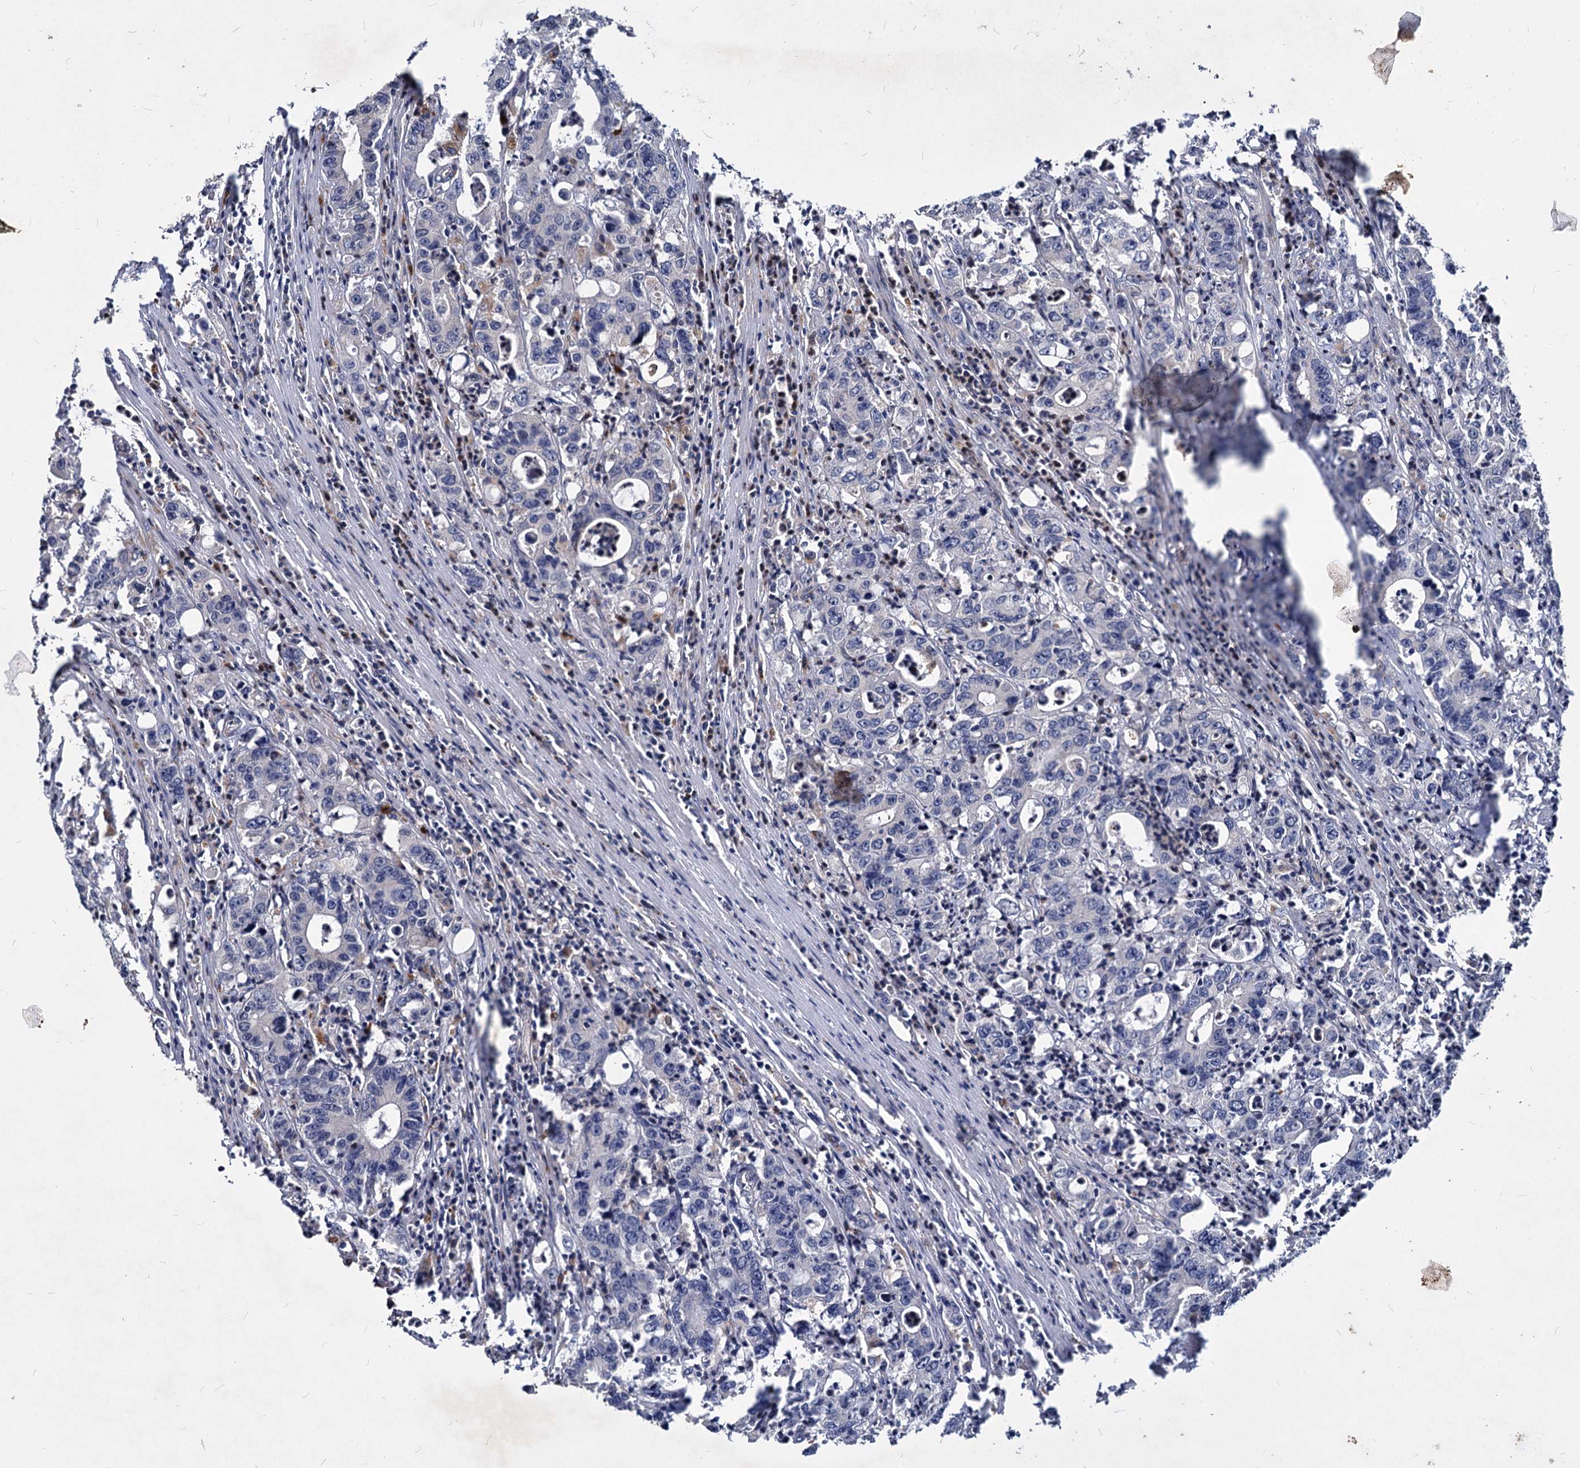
{"staining": {"intensity": "negative", "quantity": "none", "location": "none"}, "tissue": "colorectal cancer", "cell_type": "Tumor cells", "image_type": "cancer", "snomed": [{"axis": "morphology", "description": "Adenocarcinoma, NOS"}, {"axis": "topography", "description": "Colon"}], "caption": "IHC image of neoplastic tissue: adenocarcinoma (colorectal) stained with DAB reveals no significant protein expression in tumor cells.", "gene": "C11orf86", "patient": {"sex": "female", "age": 75}}